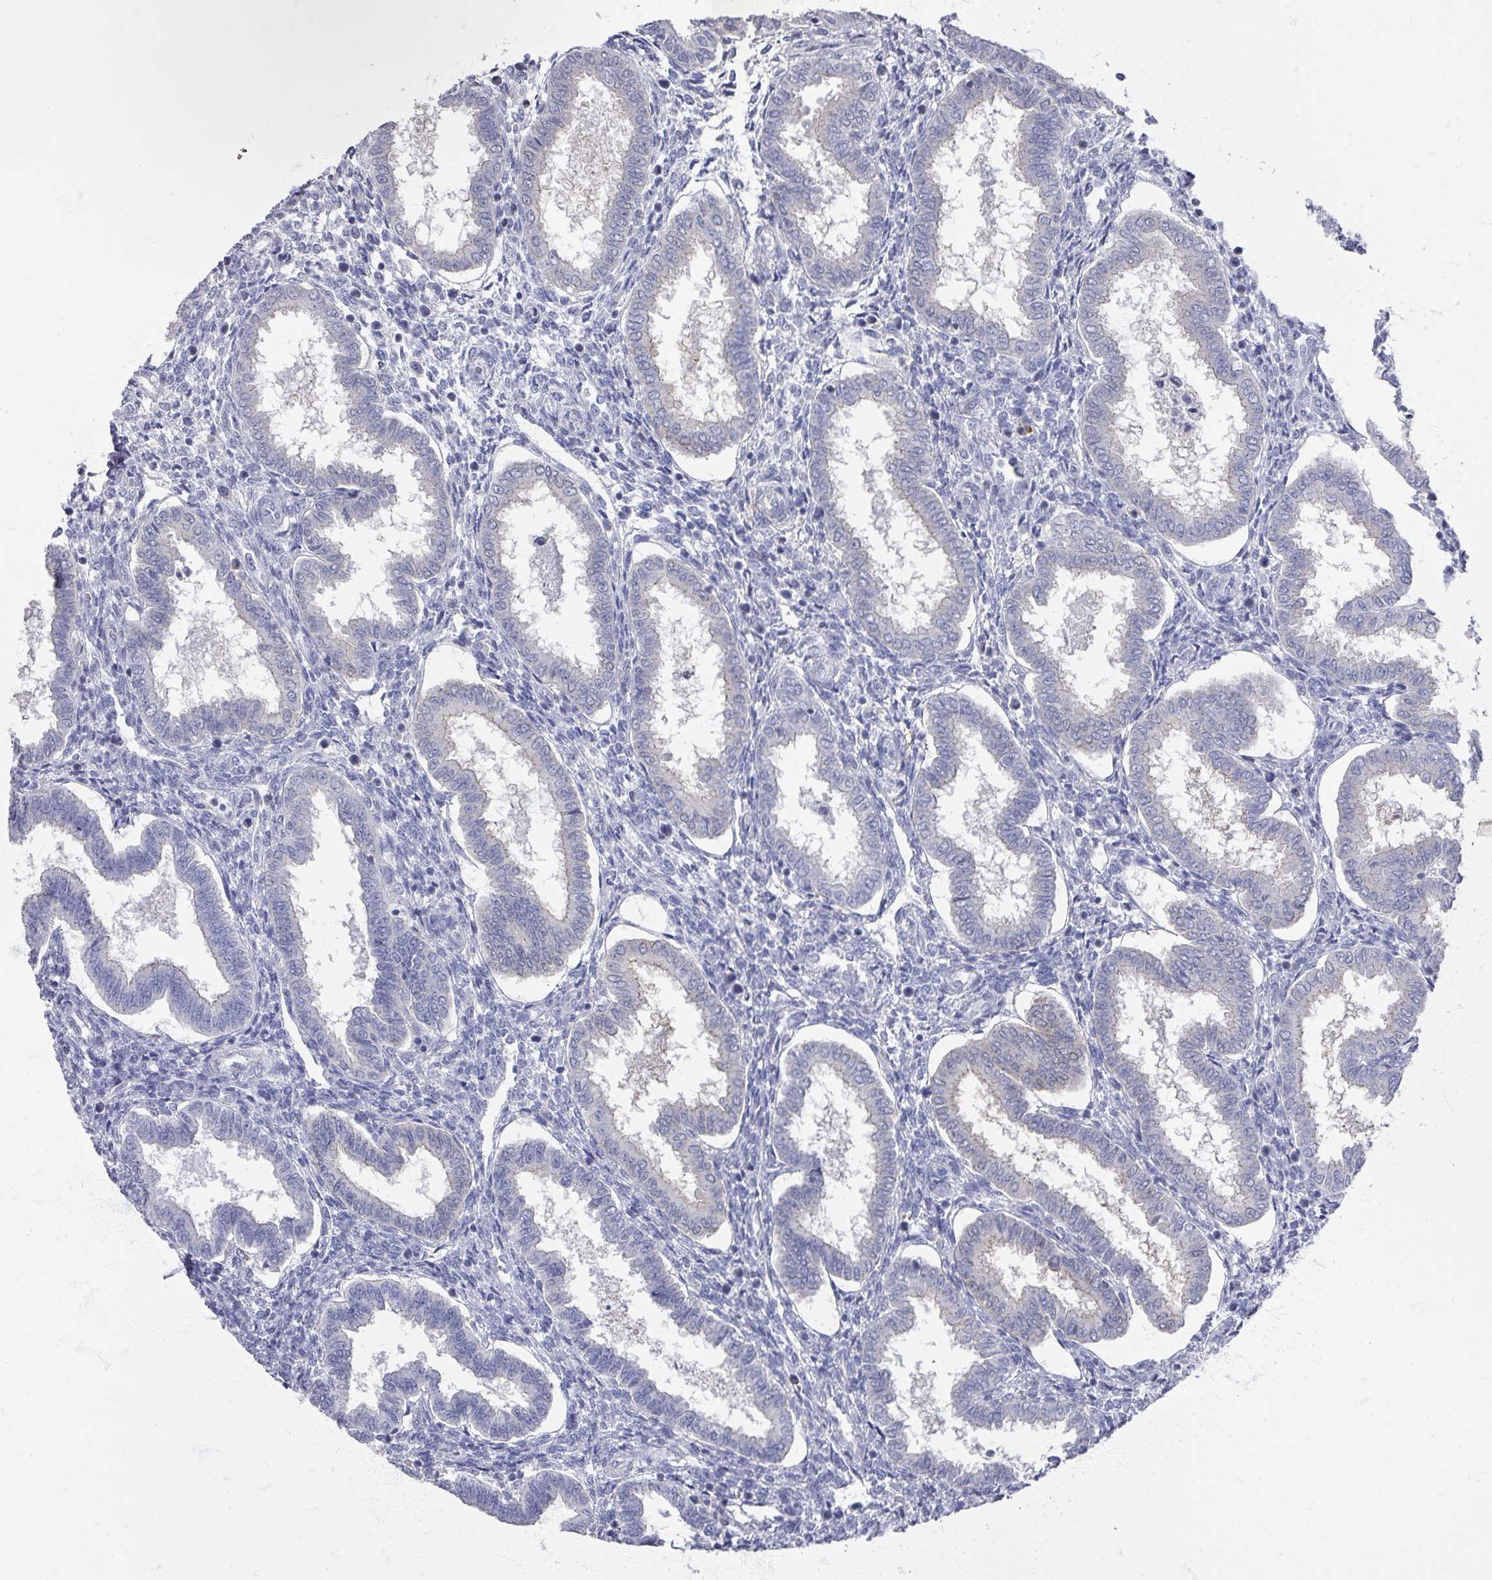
{"staining": {"intensity": "negative", "quantity": "none", "location": "none"}, "tissue": "endometrium", "cell_type": "Cells in endometrial stroma", "image_type": "normal", "snomed": [{"axis": "morphology", "description": "Normal tissue, NOS"}, {"axis": "topography", "description": "Endometrium"}], "caption": "Protein analysis of normal endometrium reveals no significant staining in cells in endometrial stroma.", "gene": "OMG", "patient": {"sex": "female", "age": 24}}